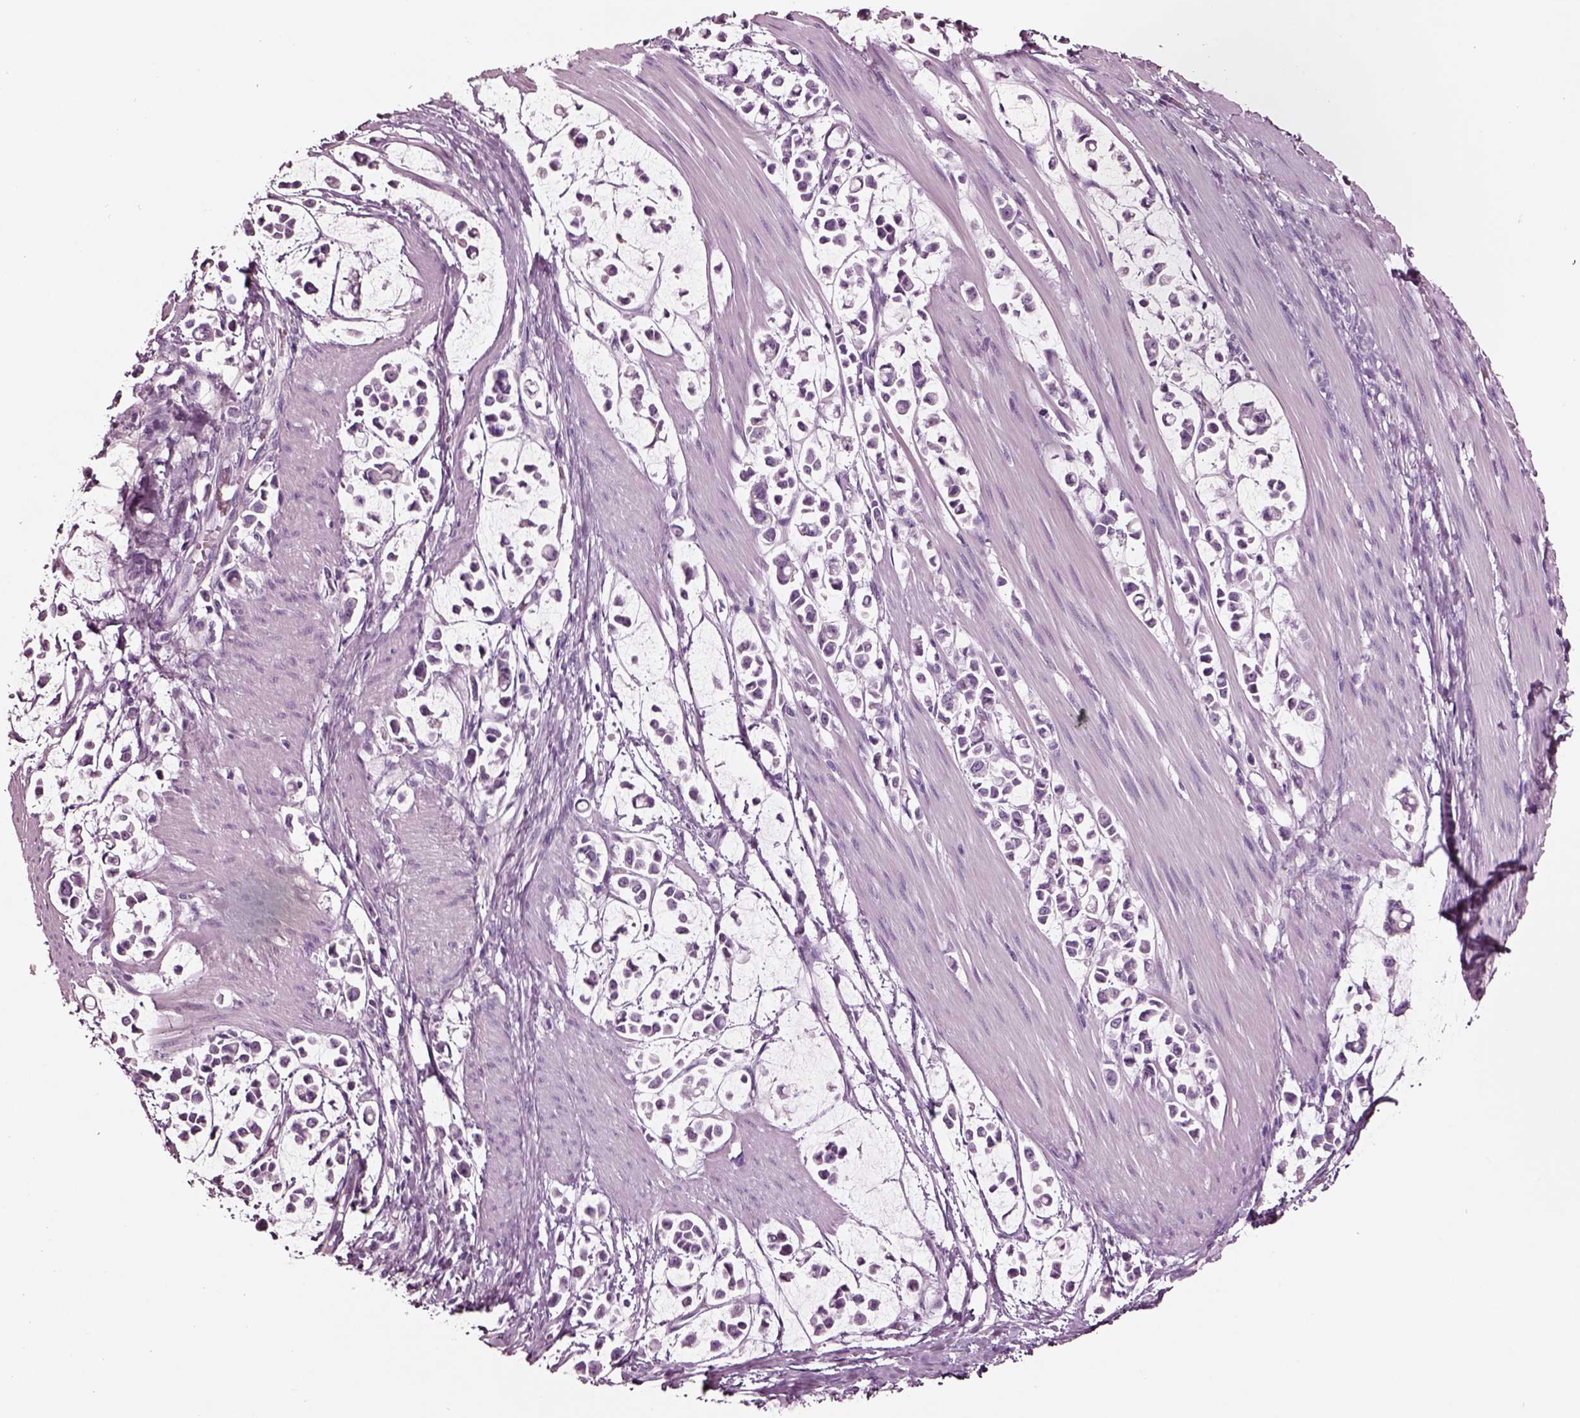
{"staining": {"intensity": "negative", "quantity": "none", "location": "none"}, "tissue": "stomach cancer", "cell_type": "Tumor cells", "image_type": "cancer", "snomed": [{"axis": "morphology", "description": "Adenocarcinoma, NOS"}, {"axis": "topography", "description": "Stomach"}], "caption": "The immunohistochemistry (IHC) micrograph has no significant staining in tumor cells of stomach adenocarcinoma tissue.", "gene": "NMRK2", "patient": {"sex": "male", "age": 82}}